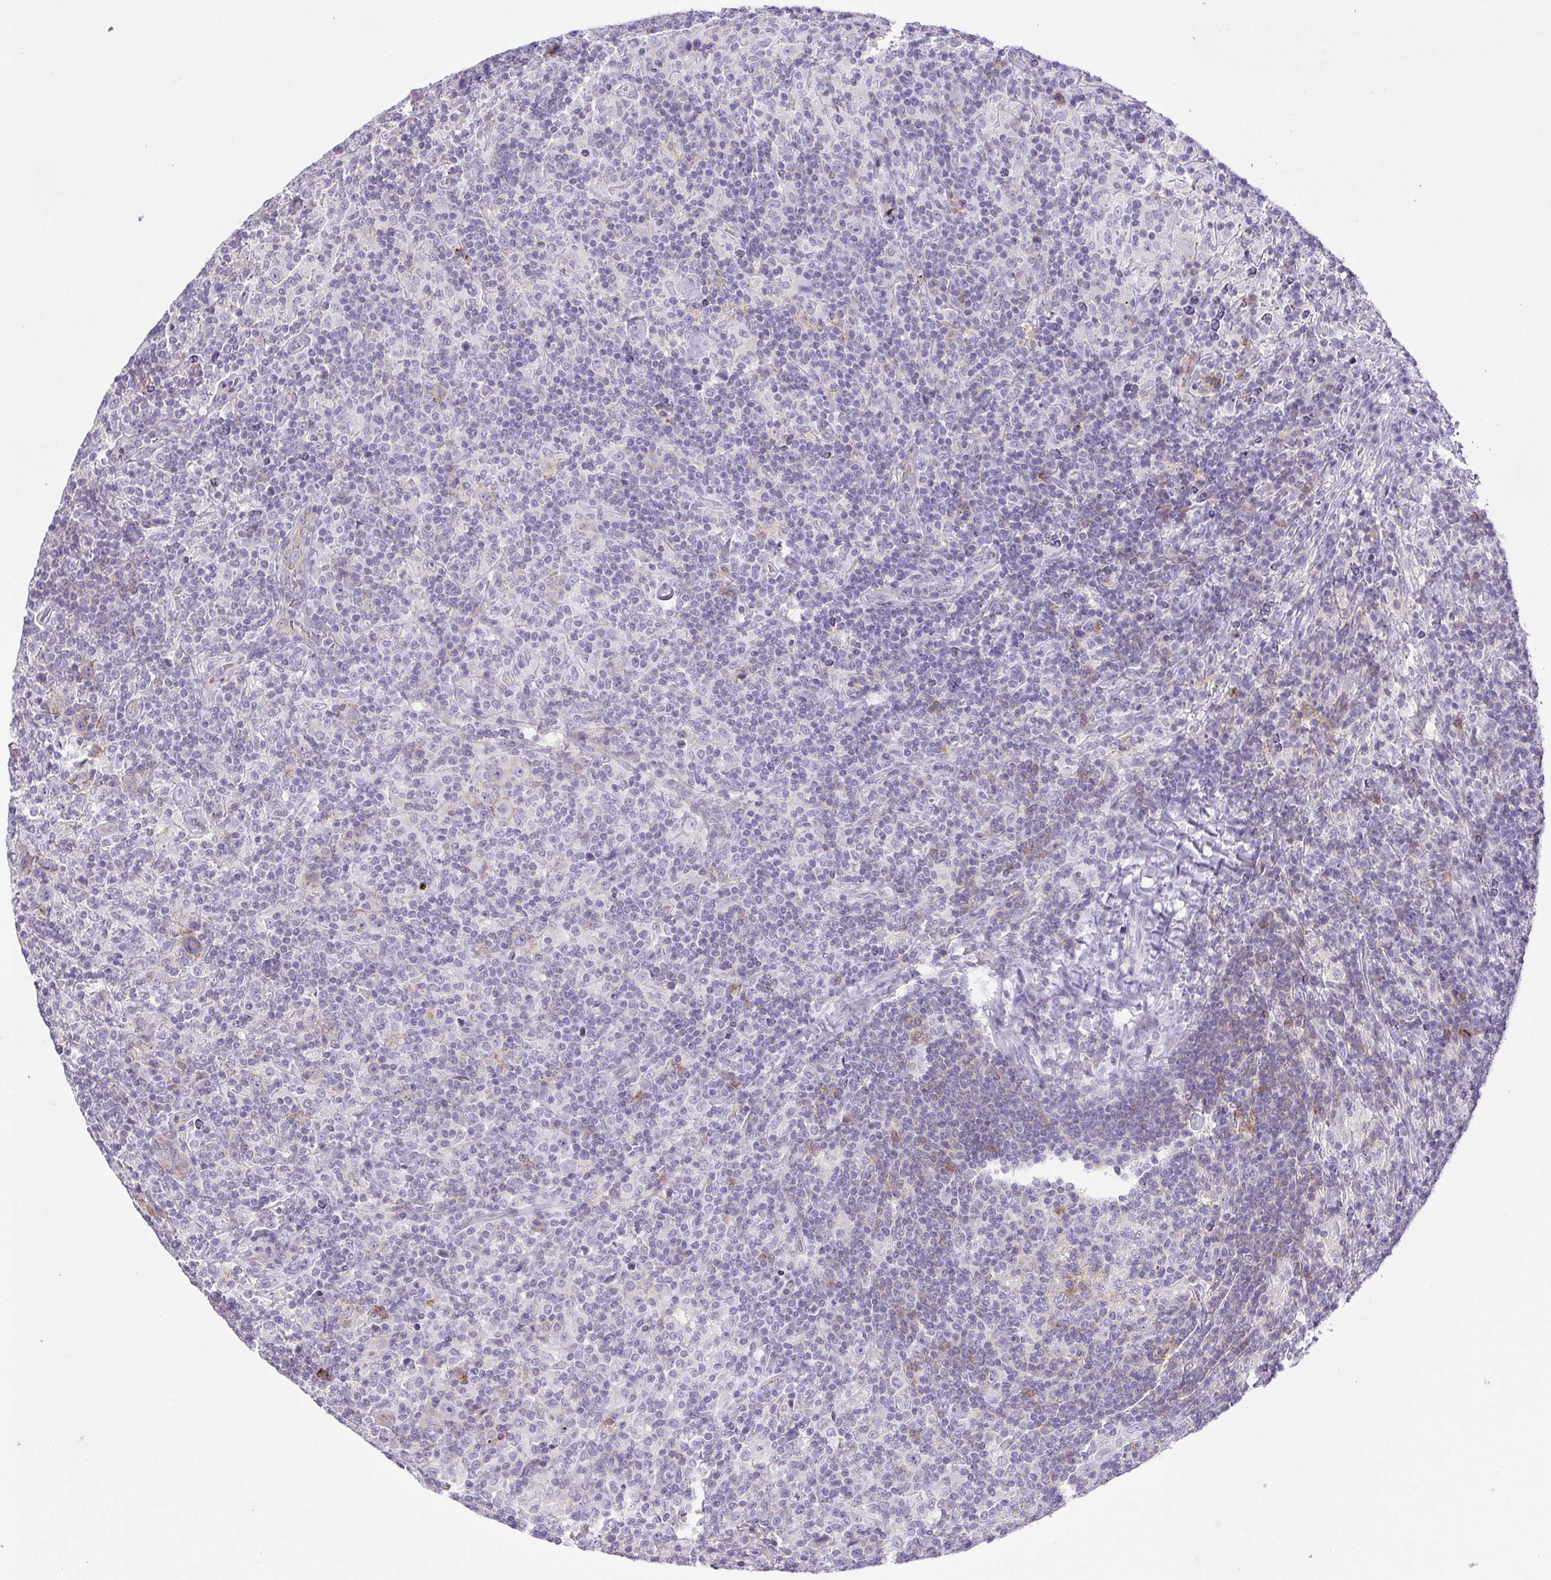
{"staining": {"intensity": "negative", "quantity": "none", "location": "none"}, "tissue": "lymphoma", "cell_type": "Tumor cells", "image_type": "cancer", "snomed": [{"axis": "morphology", "description": "Hodgkin's disease, NOS"}, {"axis": "topography", "description": "Lymph node"}], "caption": "A histopathology image of Hodgkin's disease stained for a protein exhibits no brown staining in tumor cells. (Brightfield microscopy of DAB IHC at high magnification).", "gene": "HLA-G", "patient": {"sex": "male", "age": 70}}